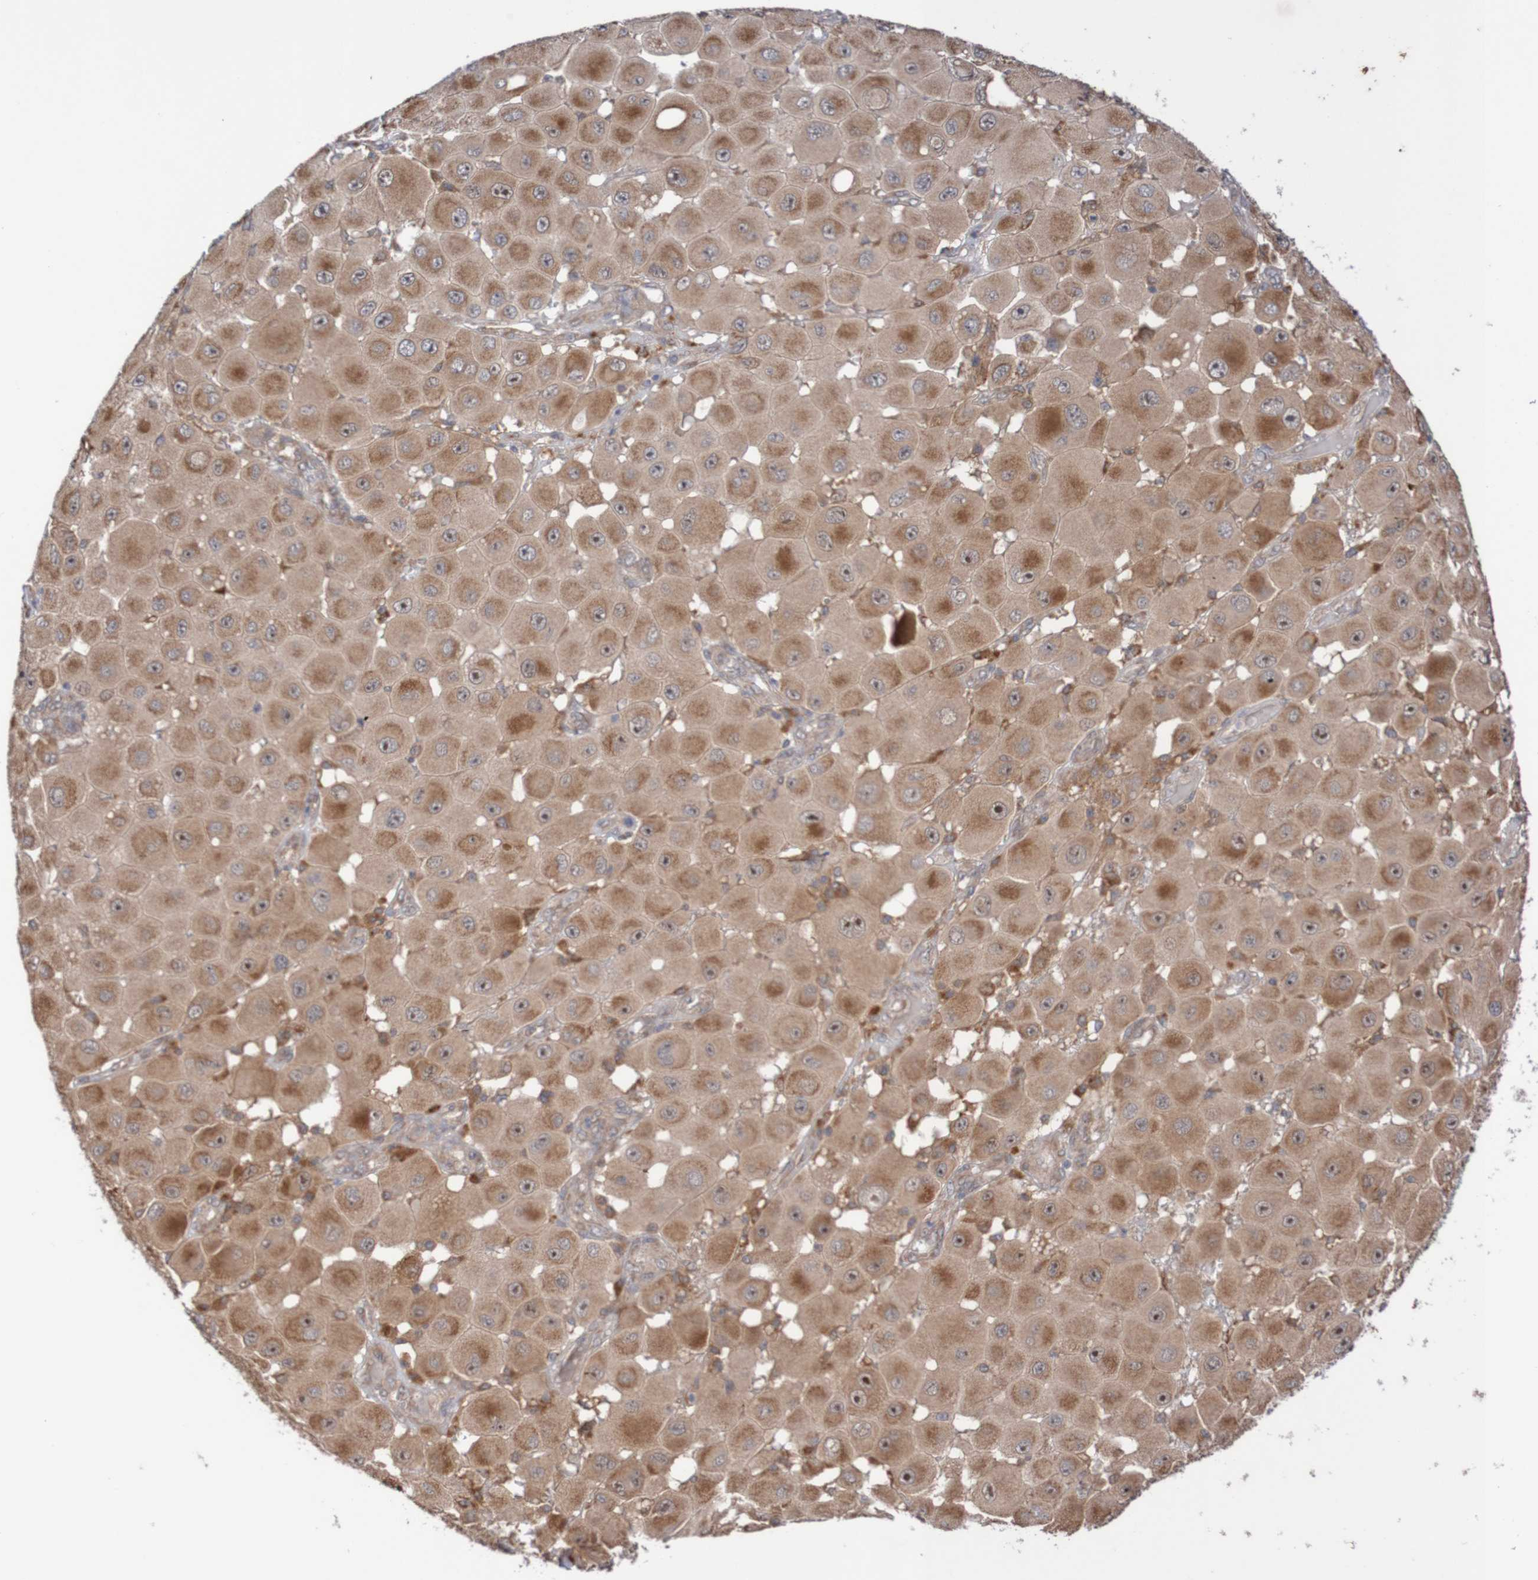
{"staining": {"intensity": "moderate", "quantity": ">75%", "location": "cytoplasmic/membranous,nuclear"}, "tissue": "melanoma", "cell_type": "Tumor cells", "image_type": "cancer", "snomed": [{"axis": "morphology", "description": "Malignant melanoma, NOS"}, {"axis": "topography", "description": "Skin"}], "caption": "The micrograph demonstrates staining of melanoma, revealing moderate cytoplasmic/membranous and nuclear protein staining (brown color) within tumor cells.", "gene": "PHPT1", "patient": {"sex": "female", "age": 81}}